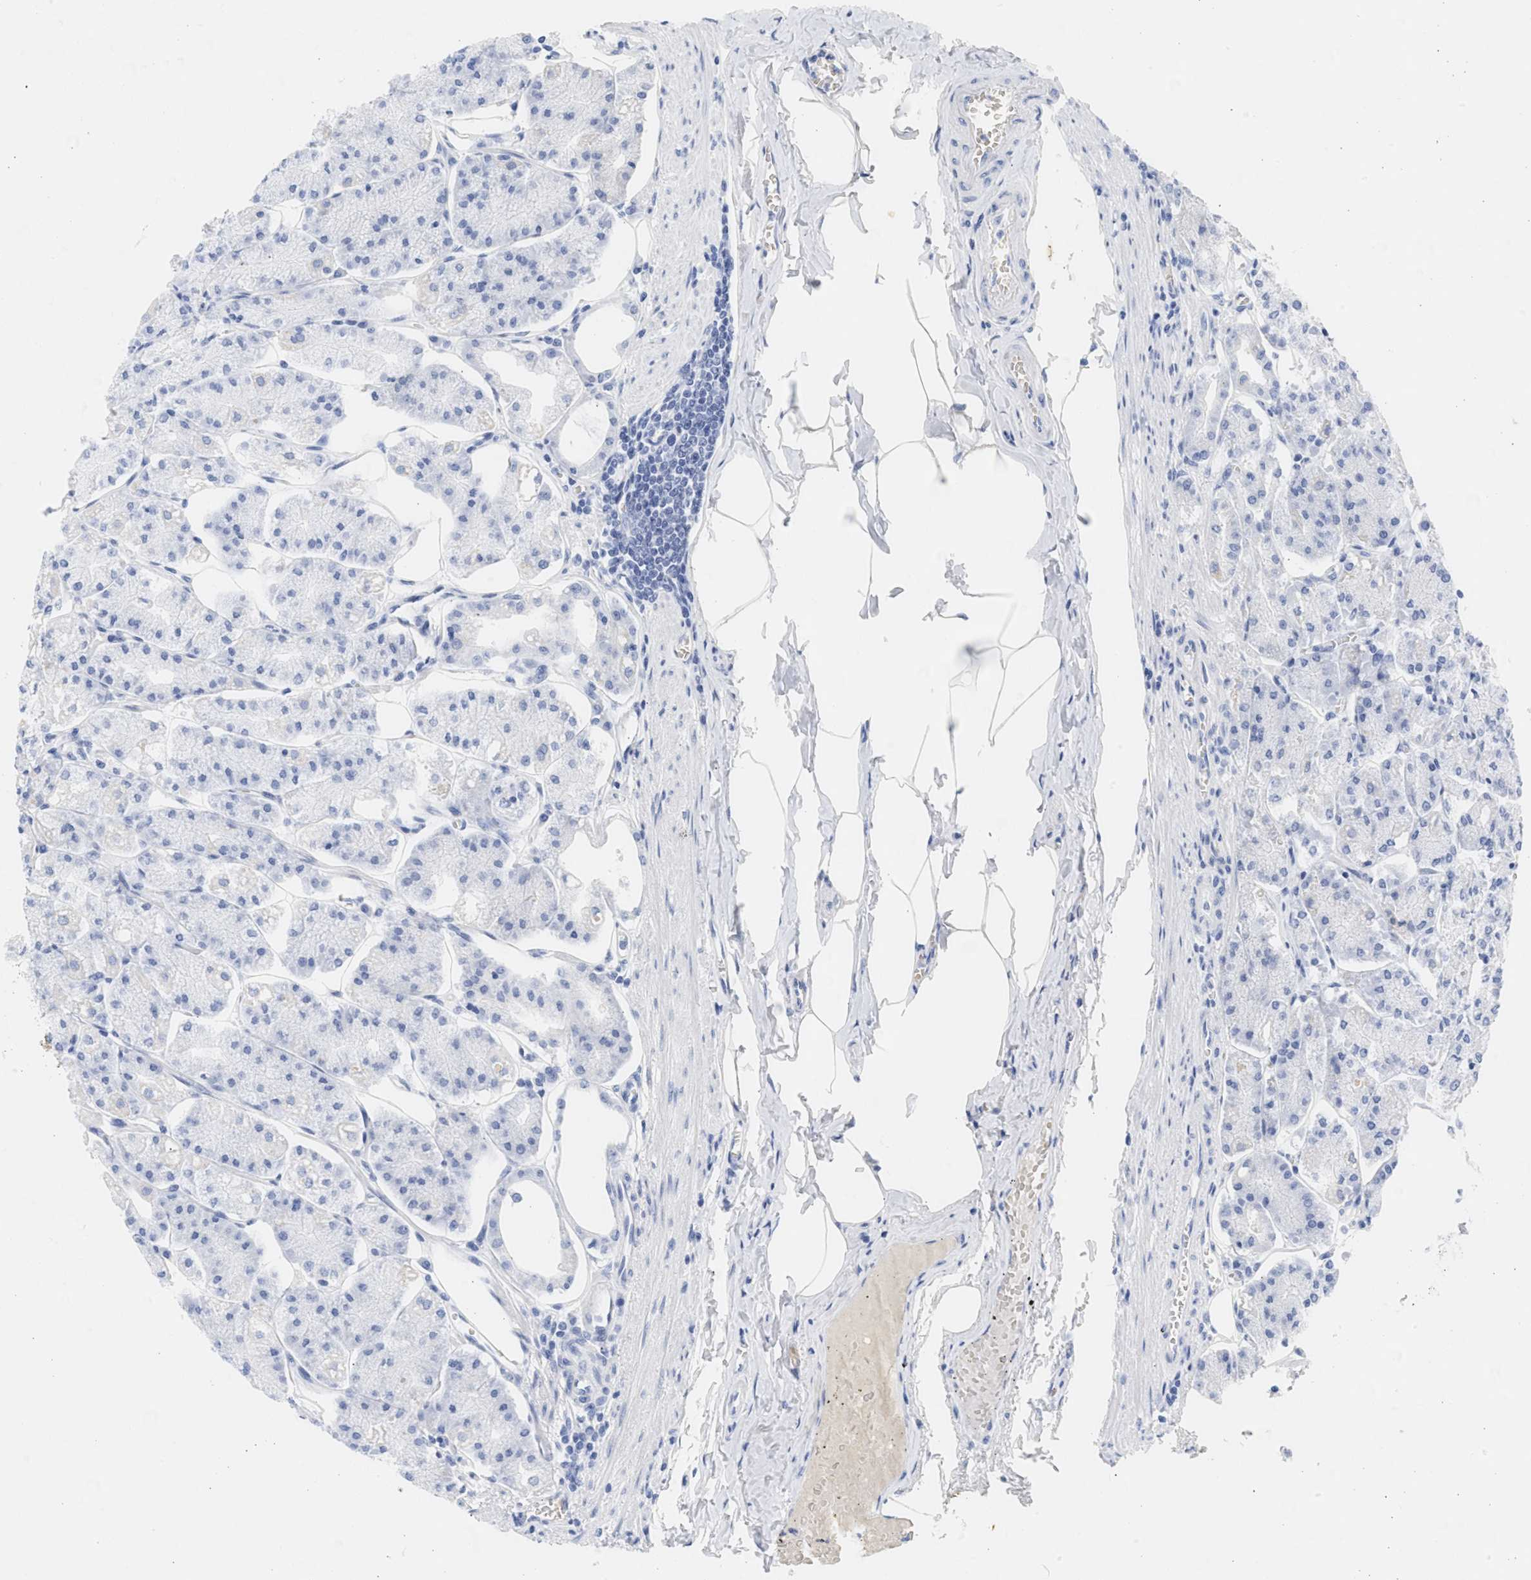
{"staining": {"intensity": "negative", "quantity": "none", "location": "none"}, "tissue": "stomach", "cell_type": "Glandular cells", "image_type": "normal", "snomed": [{"axis": "morphology", "description": "Normal tissue, NOS"}, {"axis": "topography", "description": "Stomach, lower"}], "caption": "DAB (3,3'-diaminobenzidine) immunohistochemical staining of benign stomach exhibits no significant staining in glandular cells.", "gene": "SPATA3", "patient": {"sex": "male", "age": 71}}